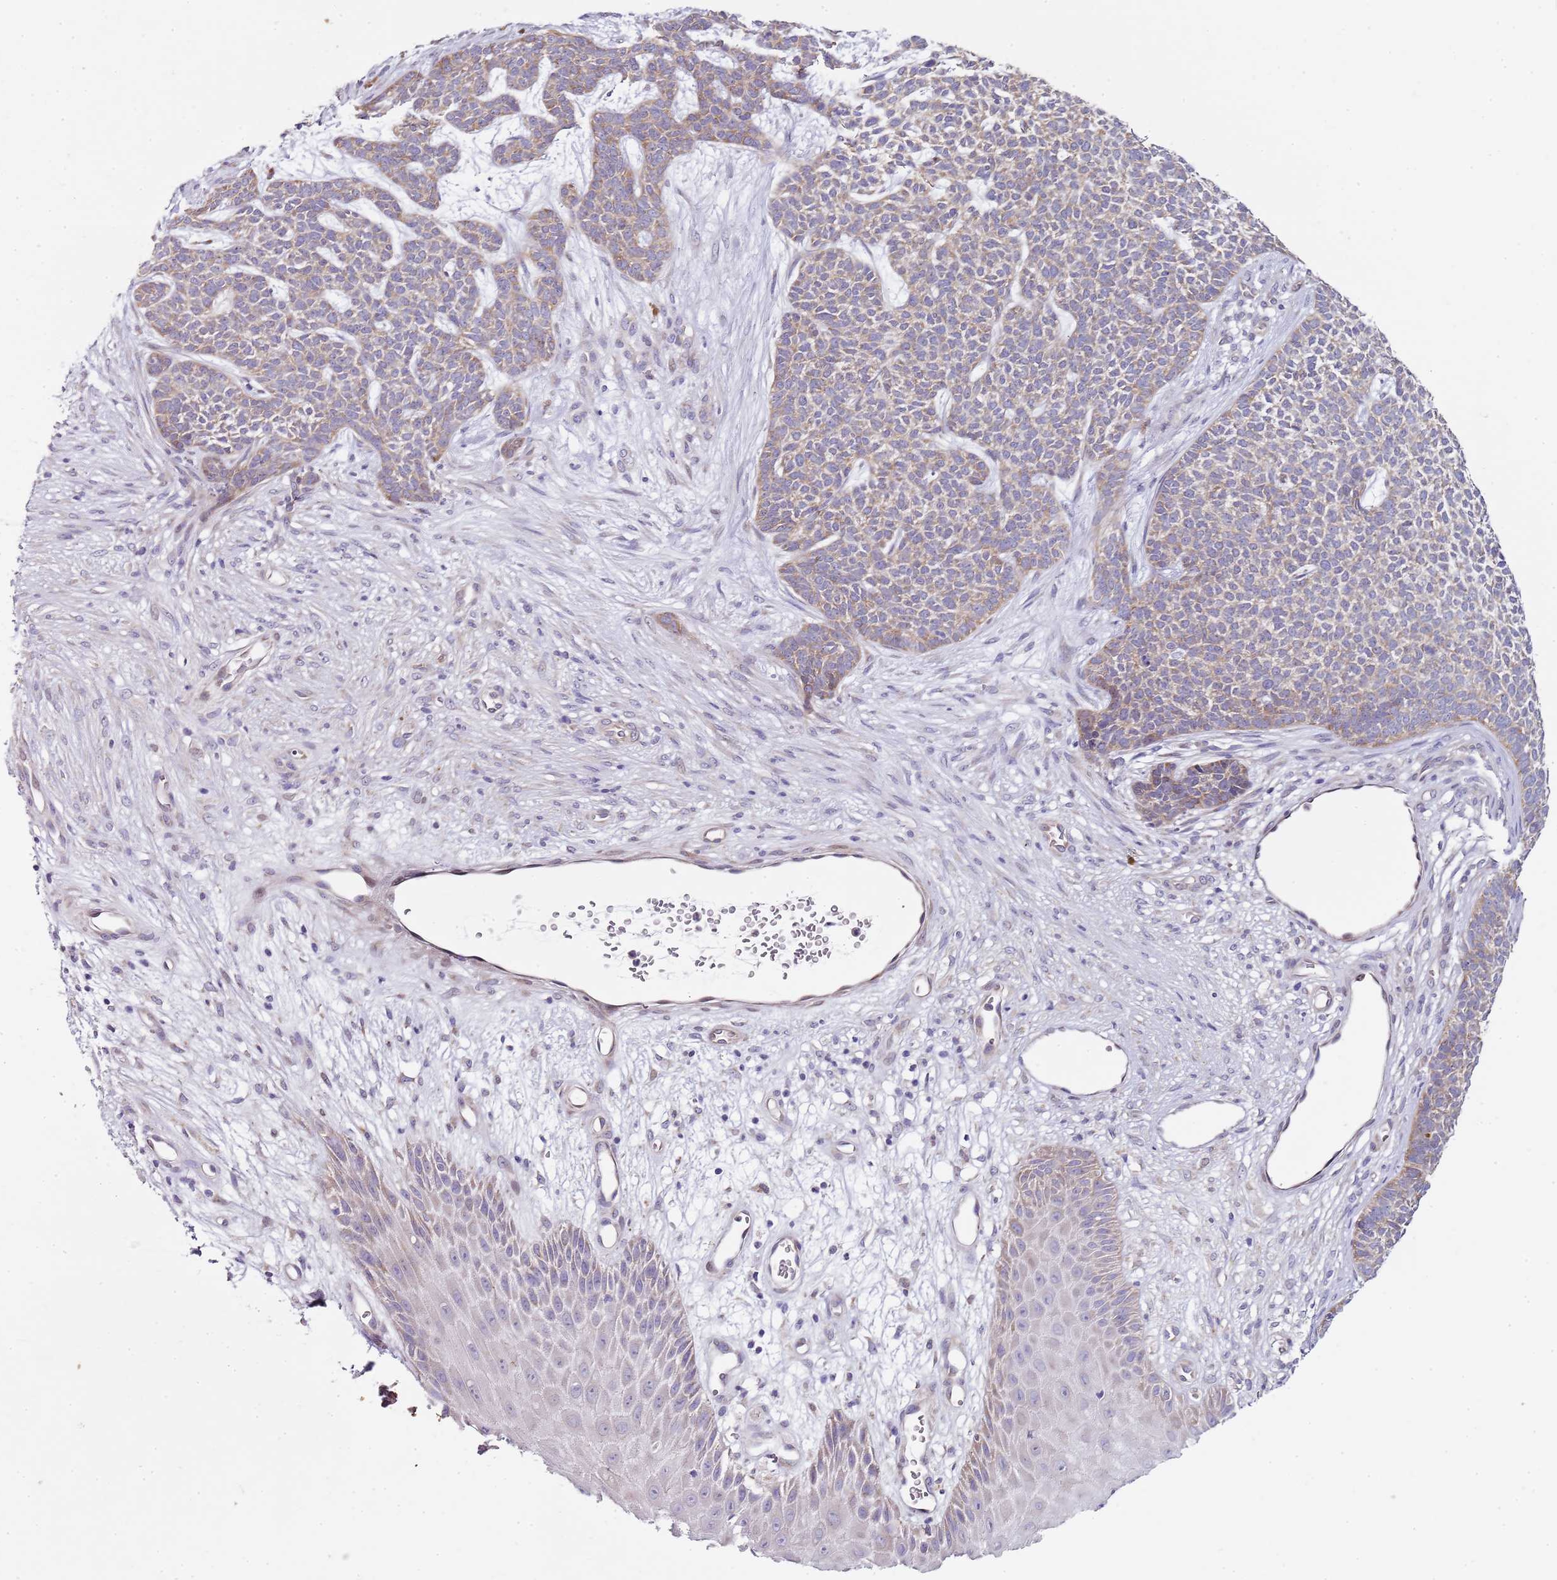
{"staining": {"intensity": "weak", "quantity": "25%-75%", "location": "cytoplasmic/membranous"}, "tissue": "skin cancer", "cell_type": "Tumor cells", "image_type": "cancer", "snomed": [{"axis": "morphology", "description": "Basal cell carcinoma"}, {"axis": "topography", "description": "Skin"}], "caption": "Brown immunohistochemical staining in human skin cancer shows weak cytoplasmic/membranous staining in approximately 25%-75% of tumor cells.", "gene": "TBC1D9", "patient": {"sex": "female", "age": 84}}